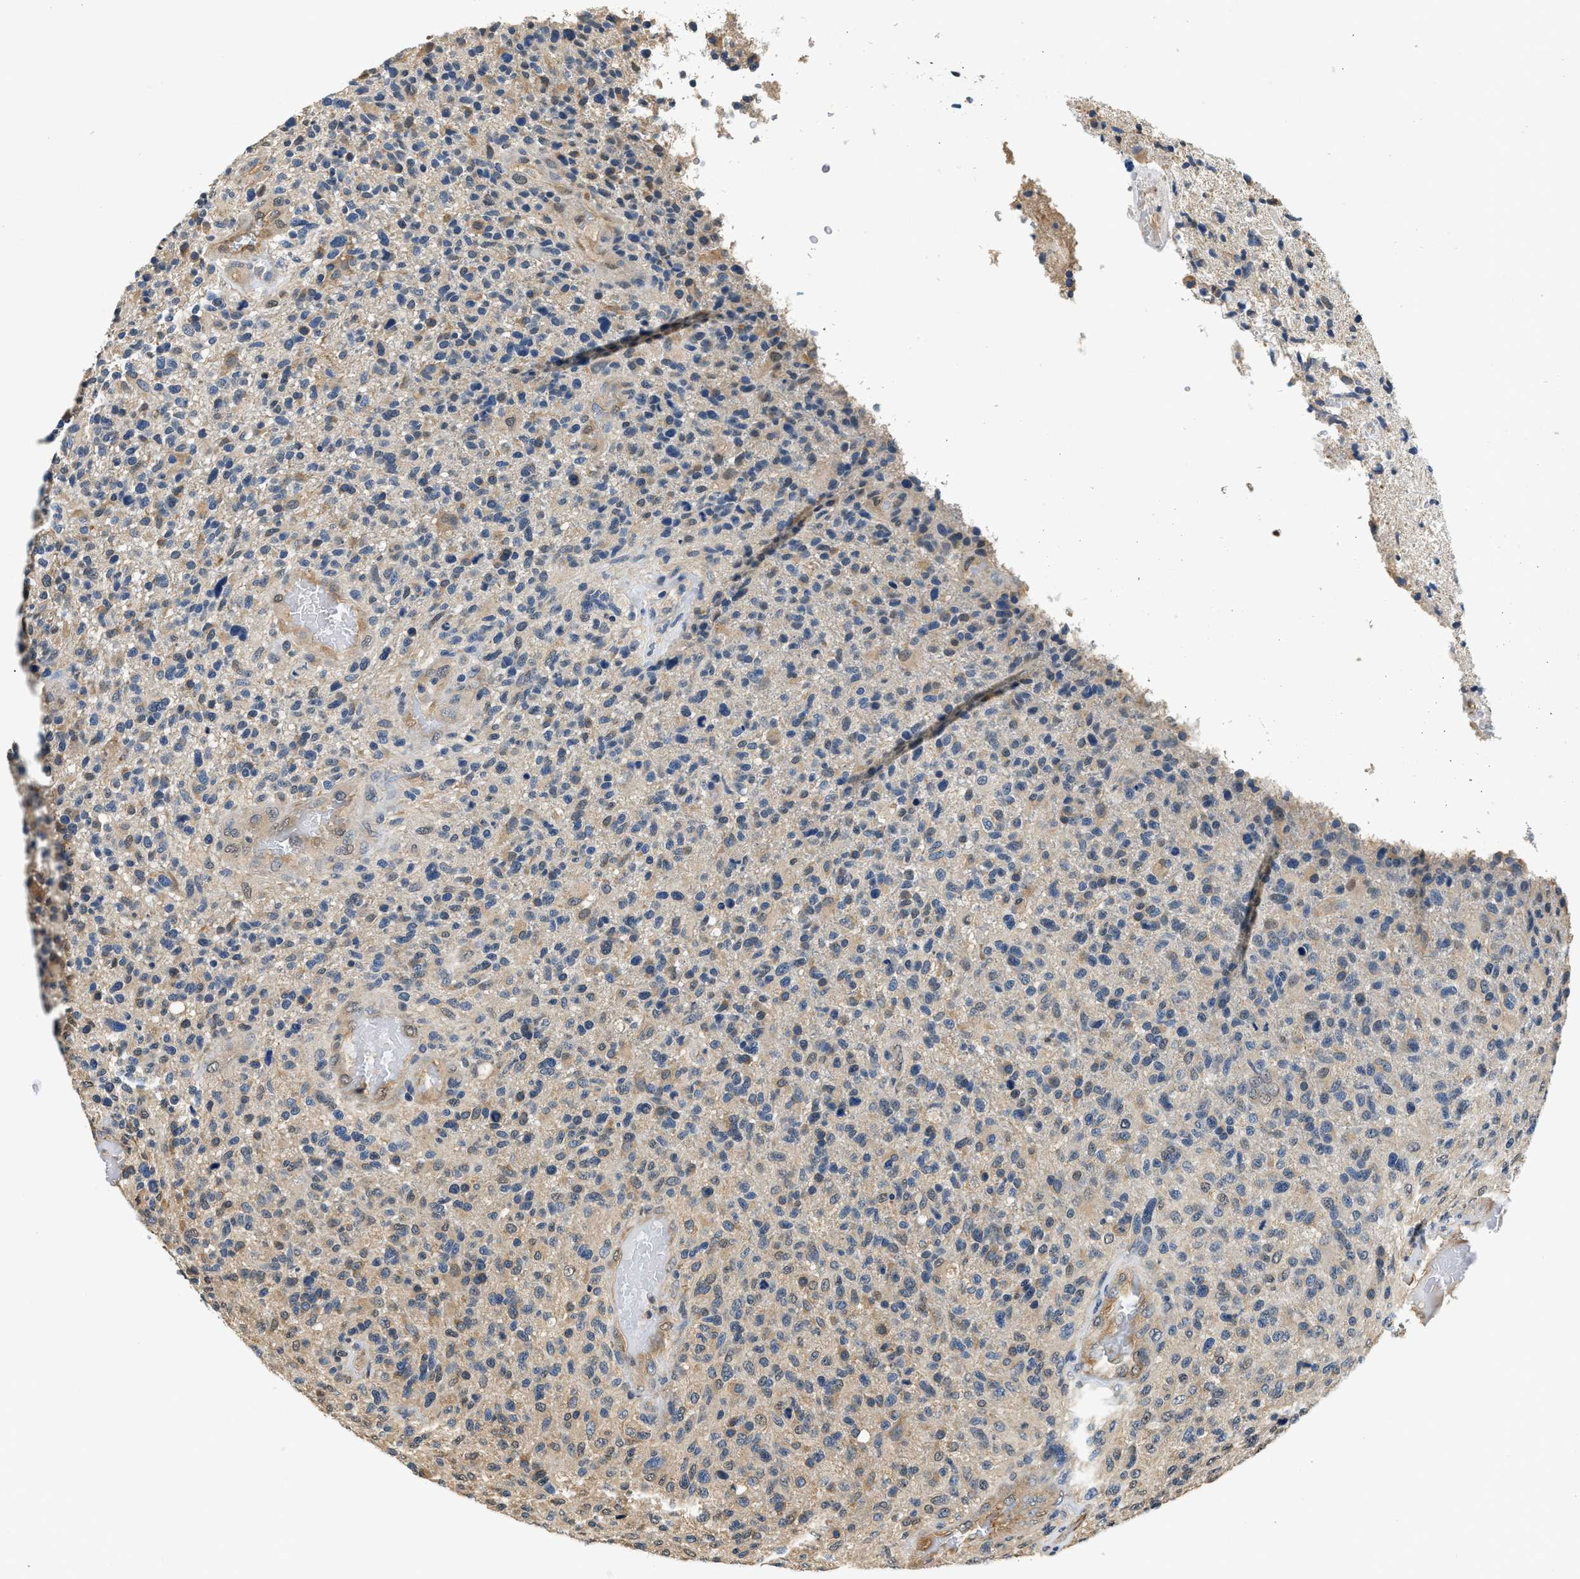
{"staining": {"intensity": "weak", "quantity": ">75%", "location": "cytoplasmic/membranous"}, "tissue": "glioma", "cell_type": "Tumor cells", "image_type": "cancer", "snomed": [{"axis": "morphology", "description": "Glioma, malignant, High grade"}, {"axis": "topography", "description": "Brain"}], "caption": "Immunohistochemical staining of human glioma shows low levels of weak cytoplasmic/membranous protein staining in about >75% of tumor cells.", "gene": "BCL7C", "patient": {"sex": "male", "age": 72}}